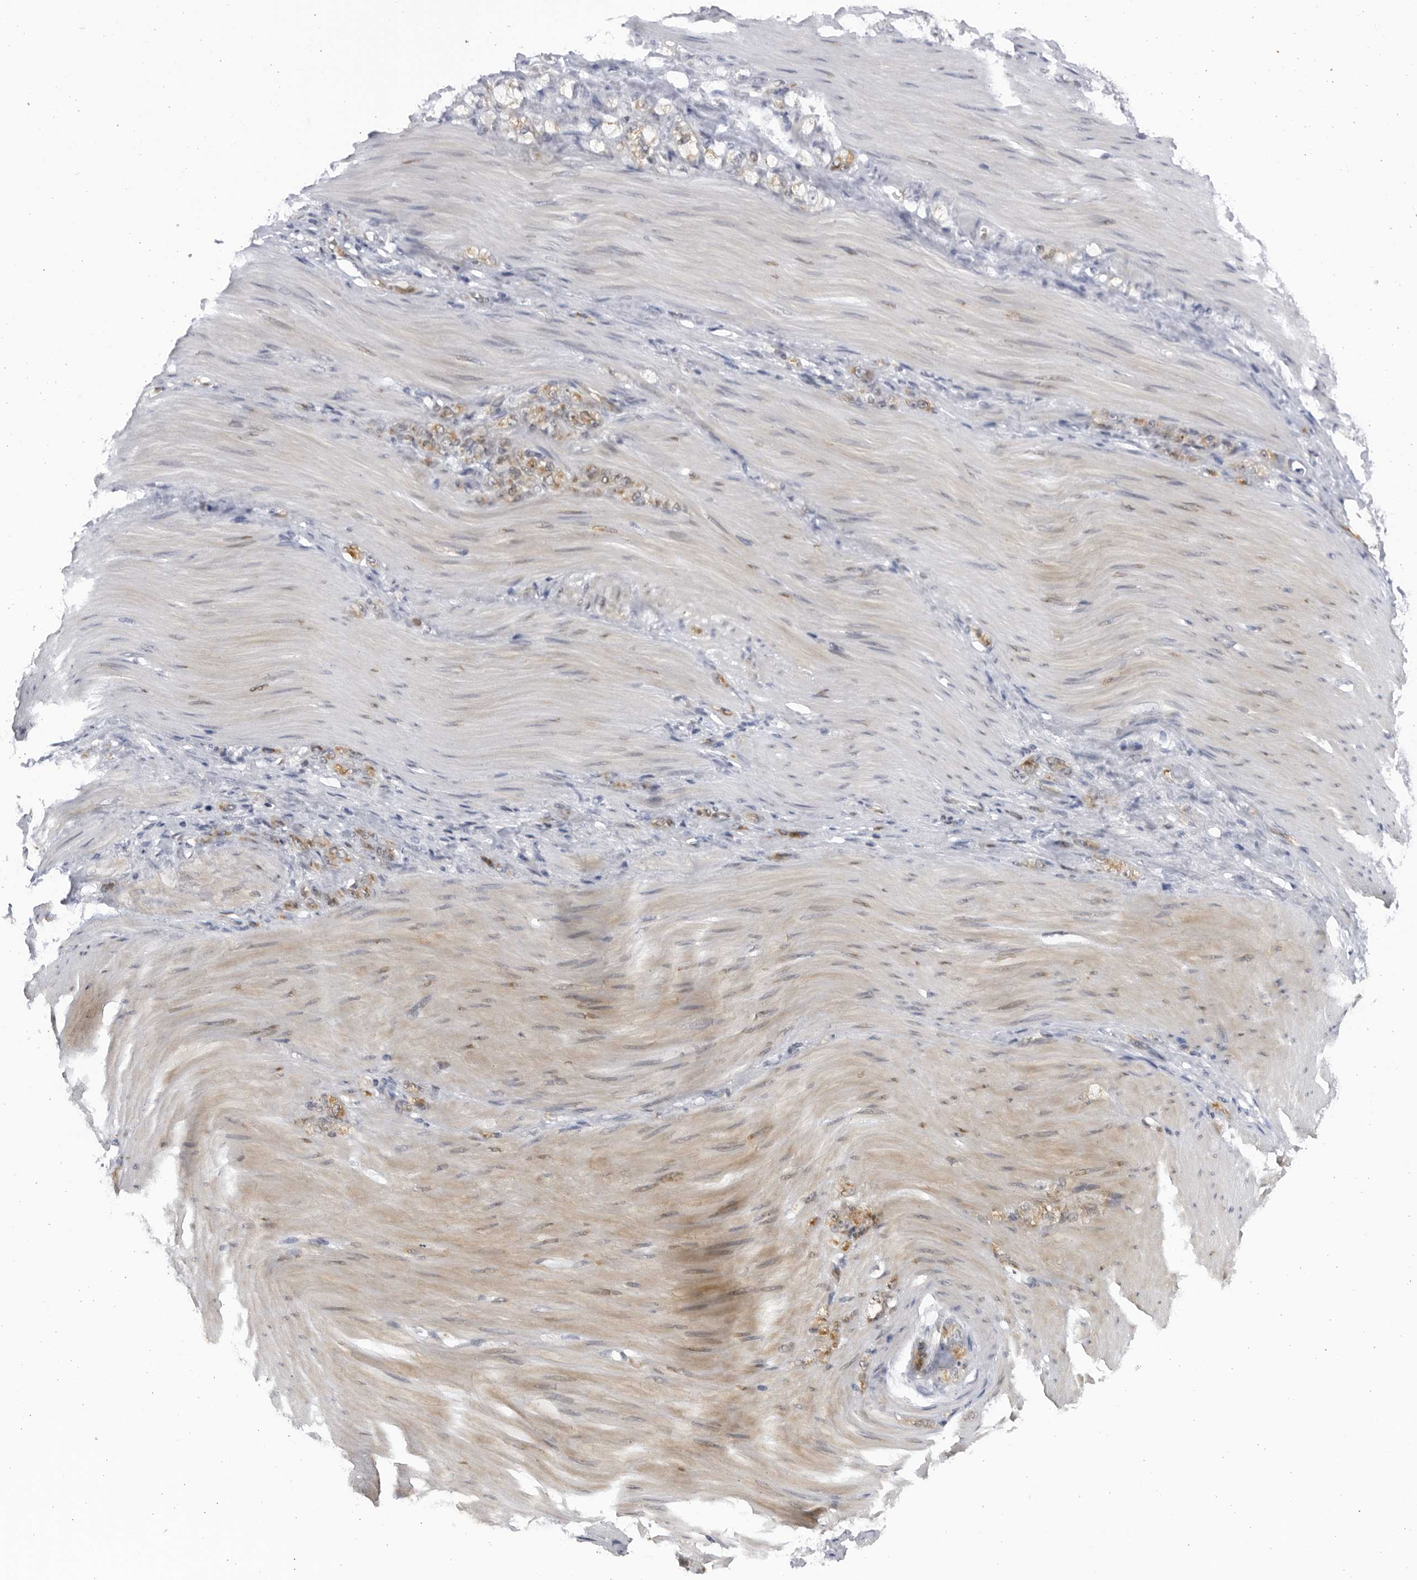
{"staining": {"intensity": "moderate", "quantity": ">75%", "location": "cytoplasmic/membranous"}, "tissue": "stomach cancer", "cell_type": "Tumor cells", "image_type": "cancer", "snomed": [{"axis": "morphology", "description": "Normal tissue, NOS"}, {"axis": "morphology", "description": "Adenocarcinoma, NOS"}, {"axis": "topography", "description": "Stomach"}], "caption": "IHC staining of stomach adenocarcinoma, which displays medium levels of moderate cytoplasmic/membranous staining in about >75% of tumor cells indicating moderate cytoplasmic/membranous protein positivity. The staining was performed using DAB (3,3'-diaminobenzidine) (brown) for protein detection and nuclei were counterstained in hematoxylin (blue).", "gene": "SLC25A22", "patient": {"sex": "male", "age": 82}}